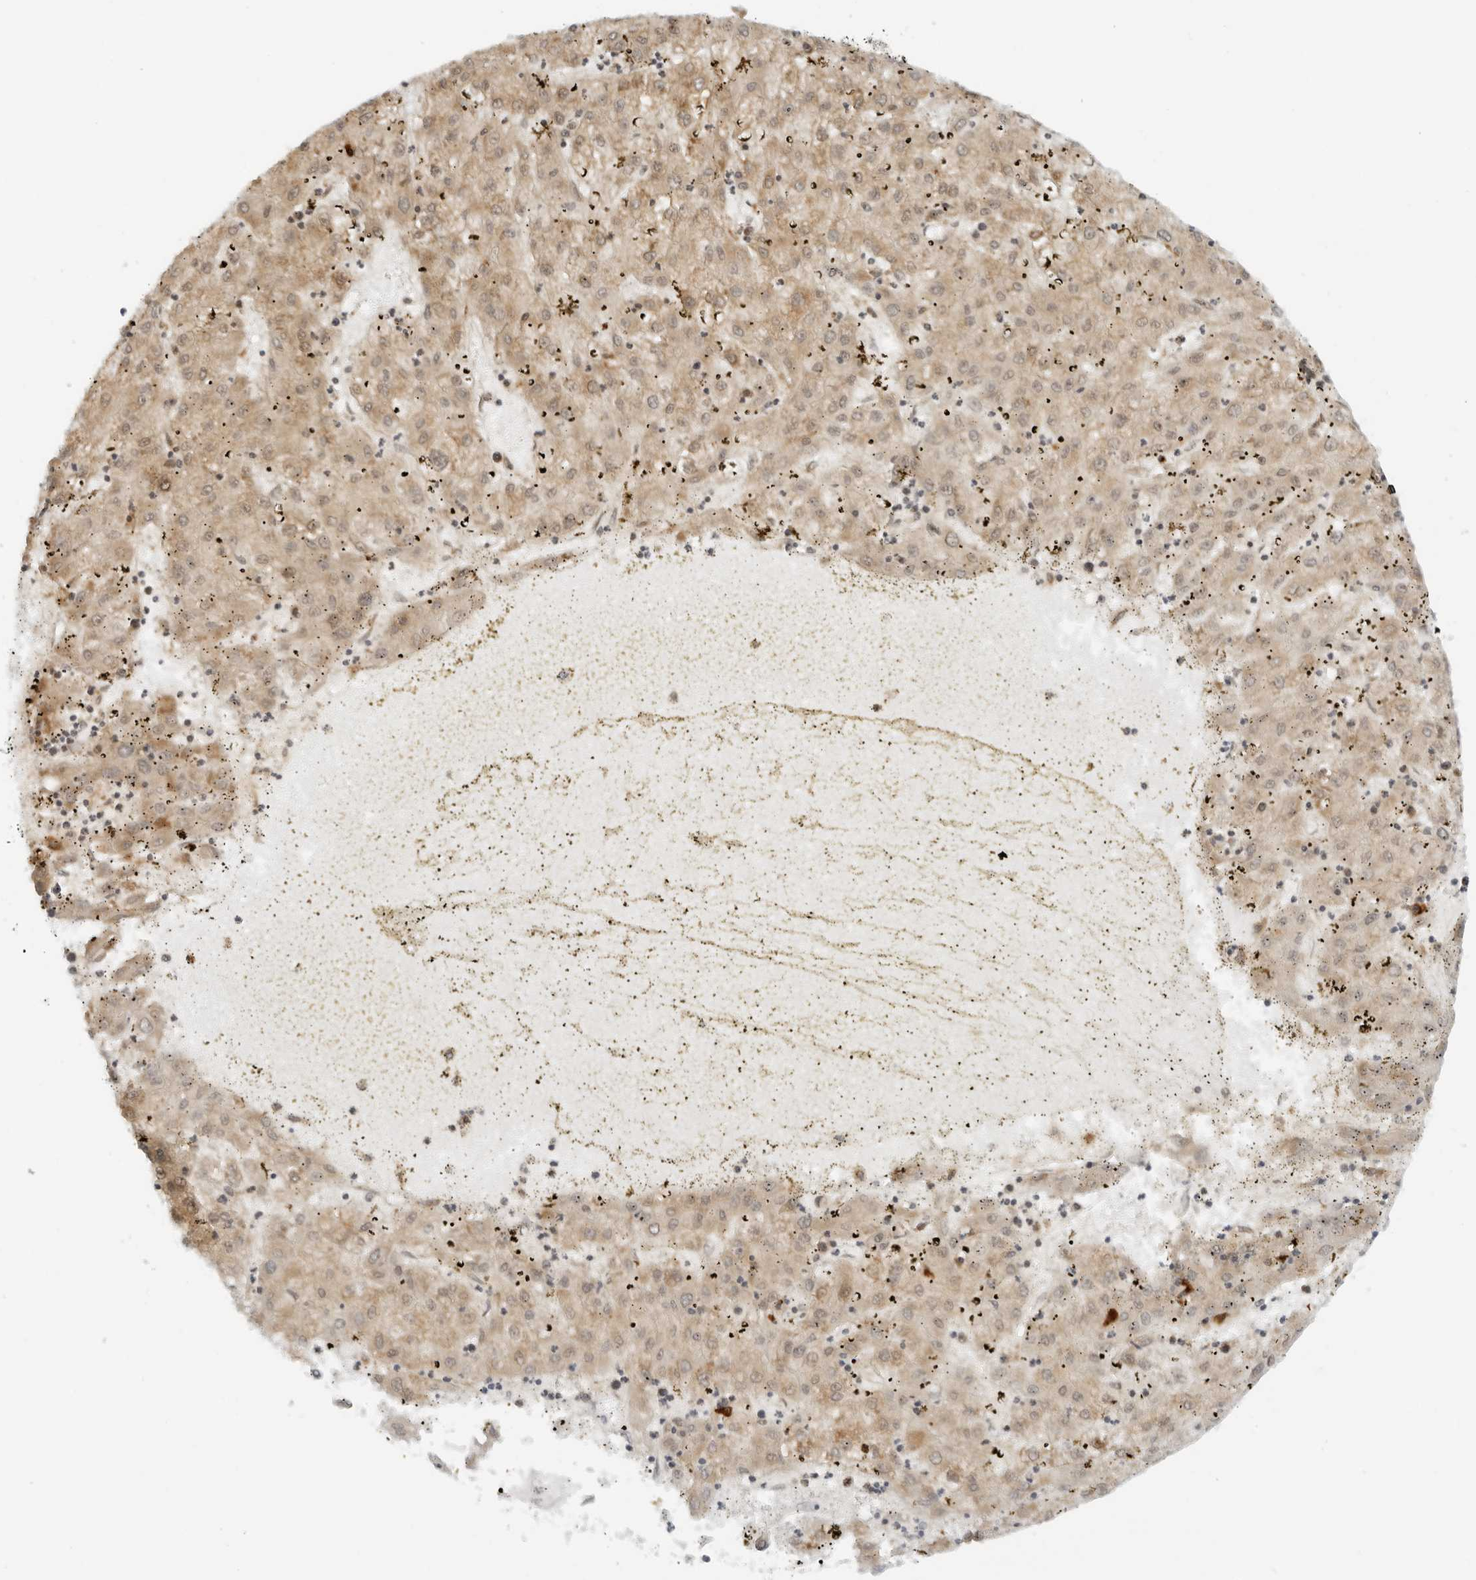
{"staining": {"intensity": "weak", "quantity": ">75%", "location": "cytoplasmic/membranous"}, "tissue": "liver cancer", "cell_type": "Tumor cells", "image_type": "cancer", "snomed": [{"axis": "morphology", "description": "Carcinoma, Hepatocellular, NOS"}, {"axis": "topography", "description": "Liver"}], "caption": "Human liver cancer stained with a protein marker reveals weak staining in tumor cells.", "gene": "RC3H1", "patient": {"sex": "male", "age": 72}}